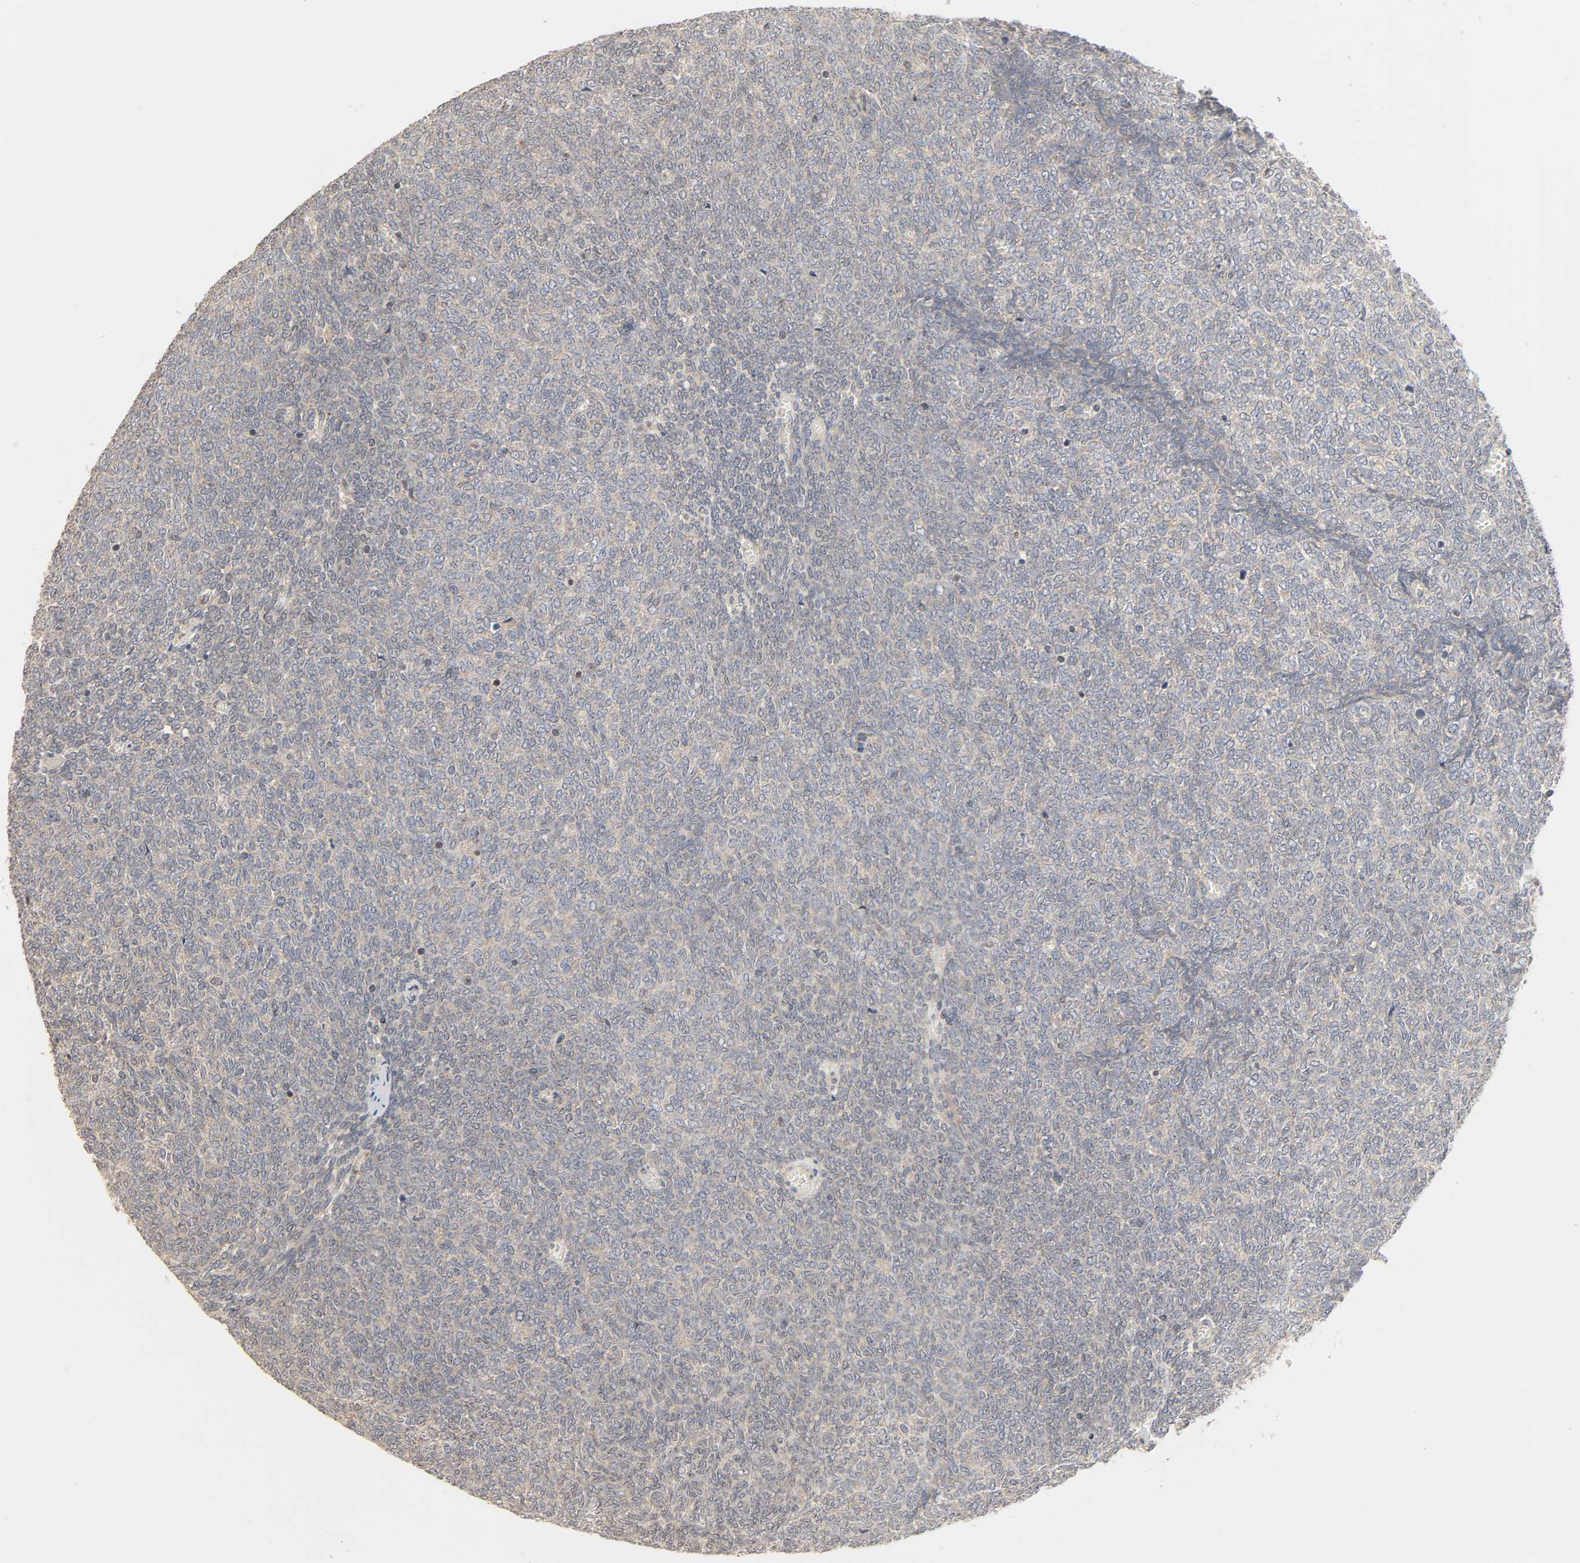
{"staining": {"intensity": "weak", "quantity": ">75%", "location": "cytoplasmic/membranous"}, "tissue": "renal cancer", "cell_type": "Tumor cells", "image_type": "cancer", "snomed": [{"axis": "morphology", "description": "Neoplasm, malignant, NOS"}, {"axis": "topography", "description": "Kidney"}], "caption": "Immunohistochemistry staining of renal cancer, which exhibits low levels of weak cytoplasmic/membranous expression in about >75% of tumor cells indicating weak cytoplasmic/membranous protein expression. The staining was performed using DAB (brown) for protein detection and nuclei were counterstained in hematoxylin (blue).", "gene": "CLEC4E", "patient": {"sex": "male", "age": 28}}